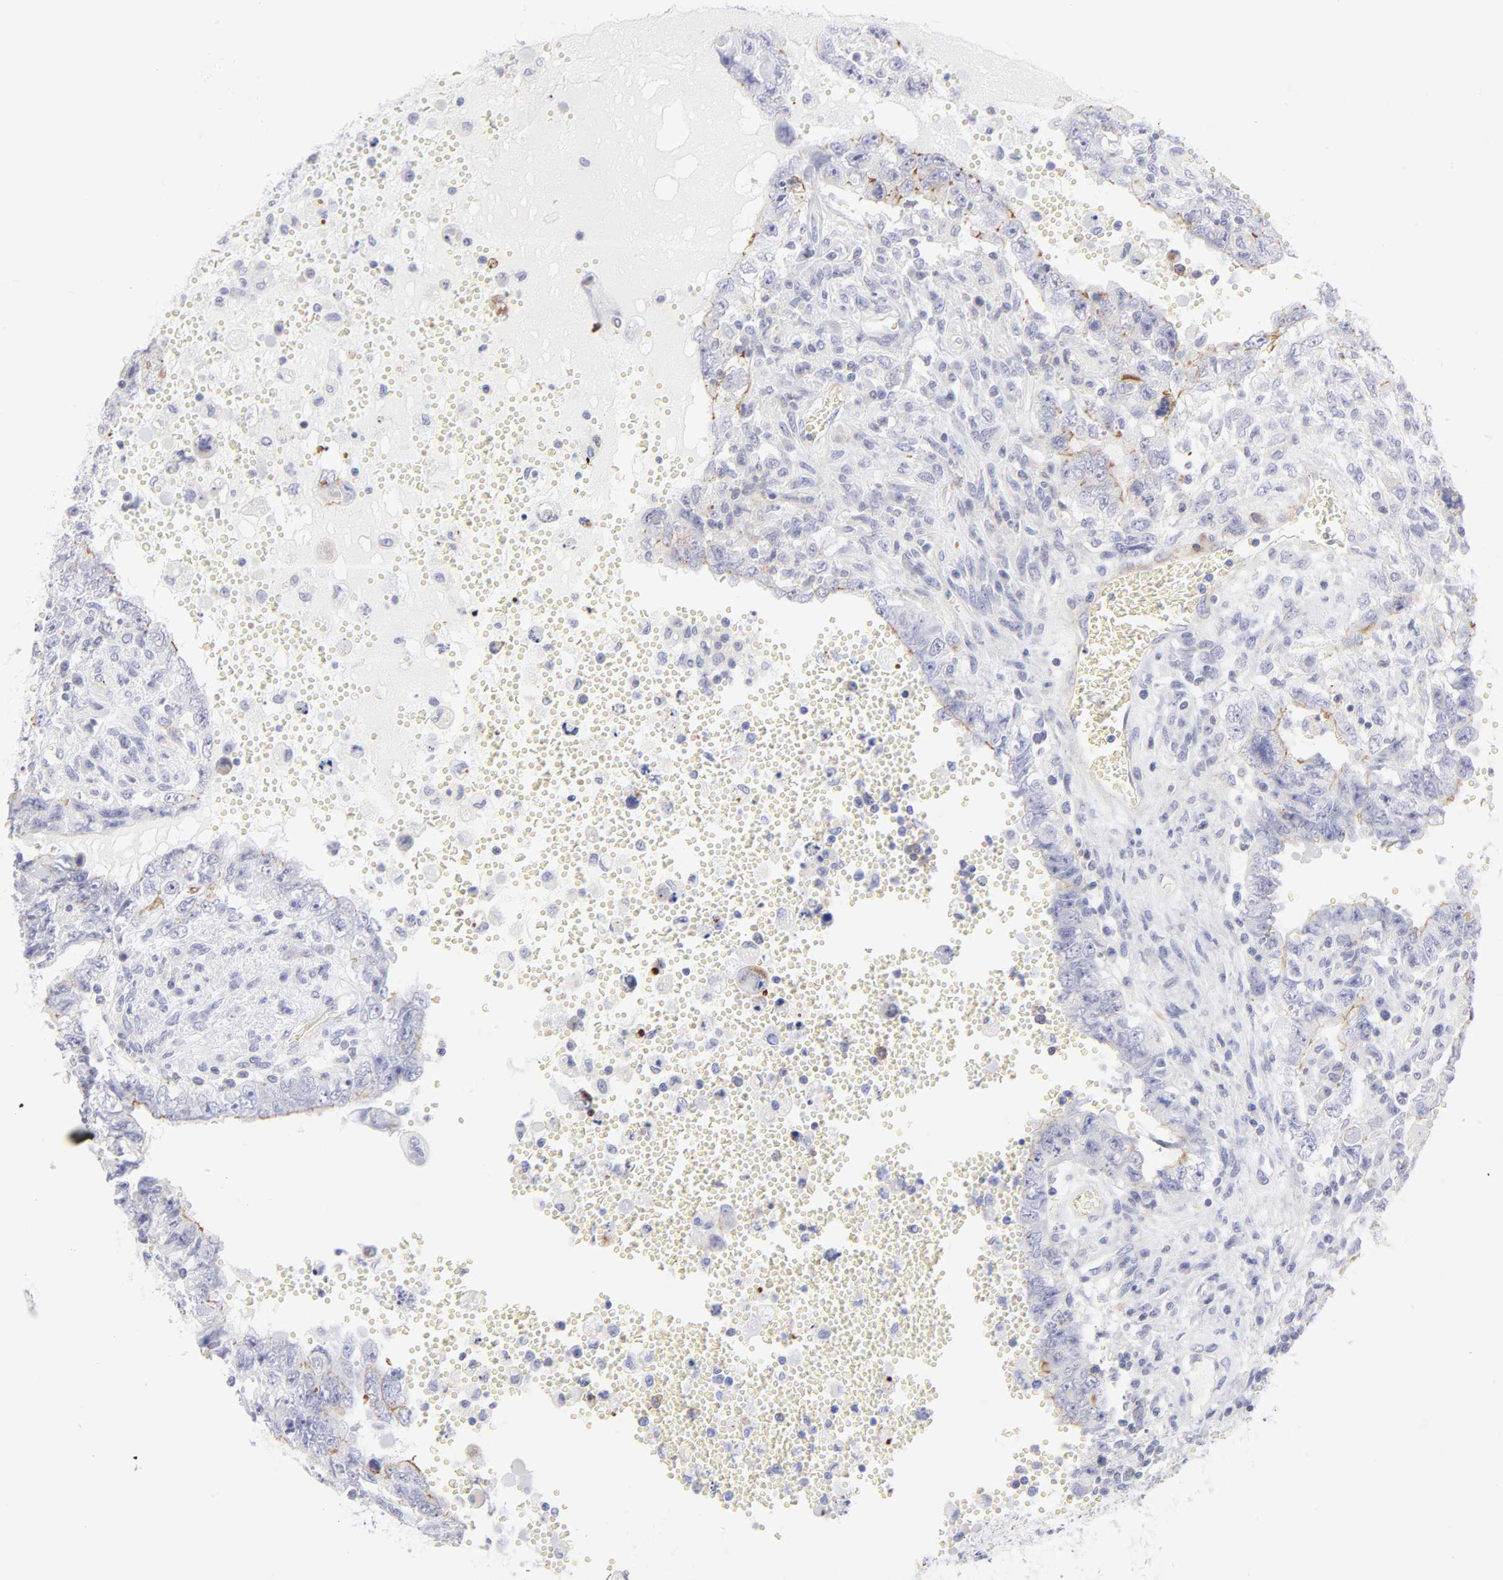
{"staining": {"intensity": "moderate", "quantity": "<25%", "location": "cytoplasmic/membranous"}, "tissue": "testis cancer", "cell_type": "Tumor cells", "image_type": "cancer", "snomed": [{"axis": "morphology", "description": "Carcinoma, Embryonal, NOS"}, {"axis": "topography", "description": "Testis"}], "caption": "Testis cancer (embryonal carcinoma) tissue displays moderate cytoplasmic/membranous staining in approximately <25% of tumor cells, visualized by immunohistochemistry. The staining was performed using DAB (3,3'-diaminobenzidine) to visualize the protein expression in brown, while the nuclei were stained in blue with hematoxylin (Magnification: 20x).", "gene": "ACTA2", "patient": {"sex": "male", "age": 26}}